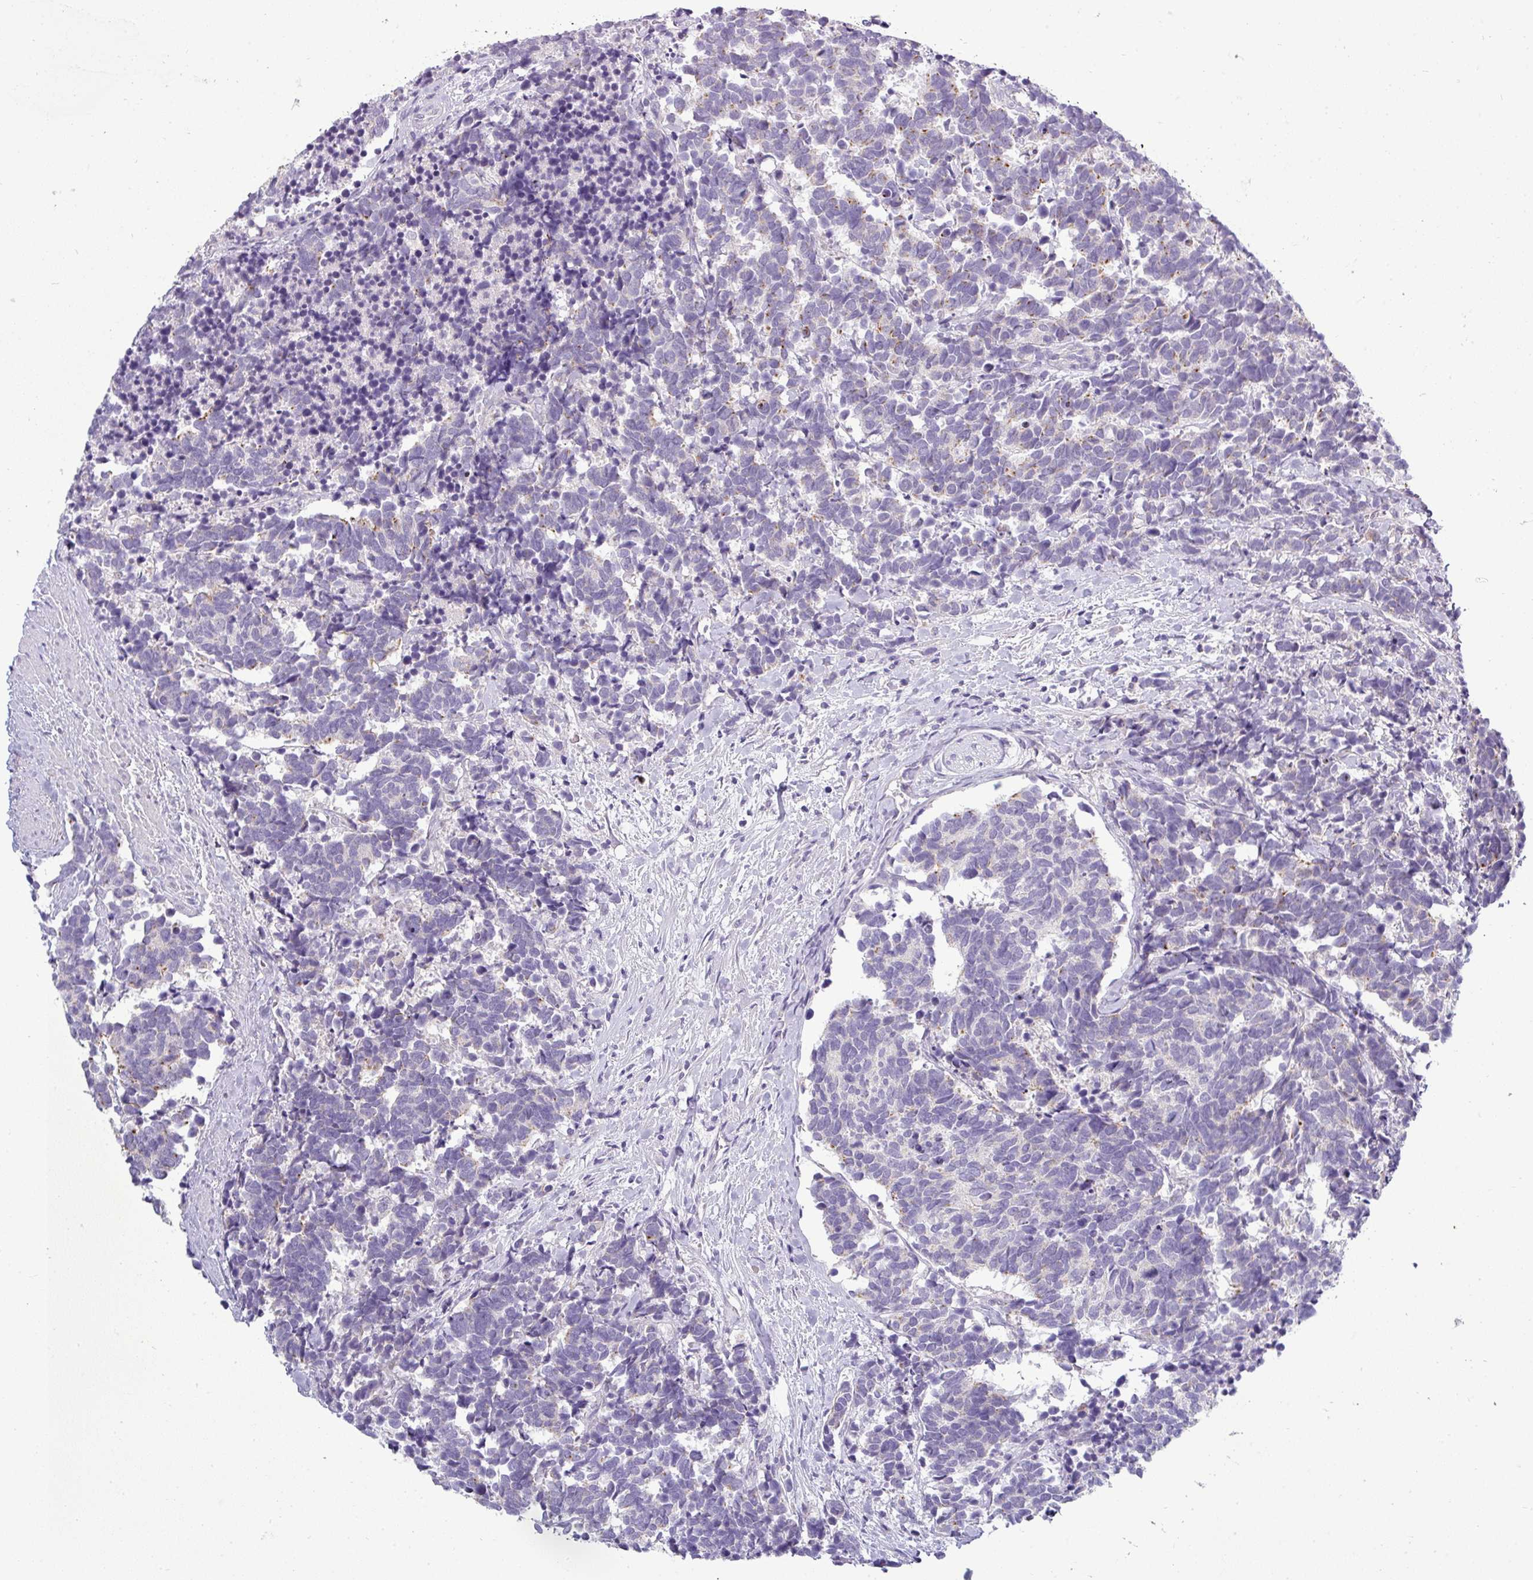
{"staining": {"intensity": "moderate", "quantity": "<25%", "location": "cytoplasmic/membranous"}, "tissue": "carcinoid", "cell_type": "Tumor cells", "image_type": "cancer", "snomed": [{"axis": "morphology", "description": "Carcinoma, NOS"}, {"axis": "morphology", "description": "Carcinoid, malignant, NOS"}, {"axis": "topography", "description": "Prostate"}], "caption": "Immunohistochemistry (IHC) photomicrograph of neoplastic tissue: carcinoma stained using IHC reveals low levels of moderate protein expression localized specifically in the cytoplasmic/membranous of tumor cells, appearing as a cytoplasmic/membranous brown color.", "gene": "ASXL3", "patient": {"sex": "male", "age": 57}}